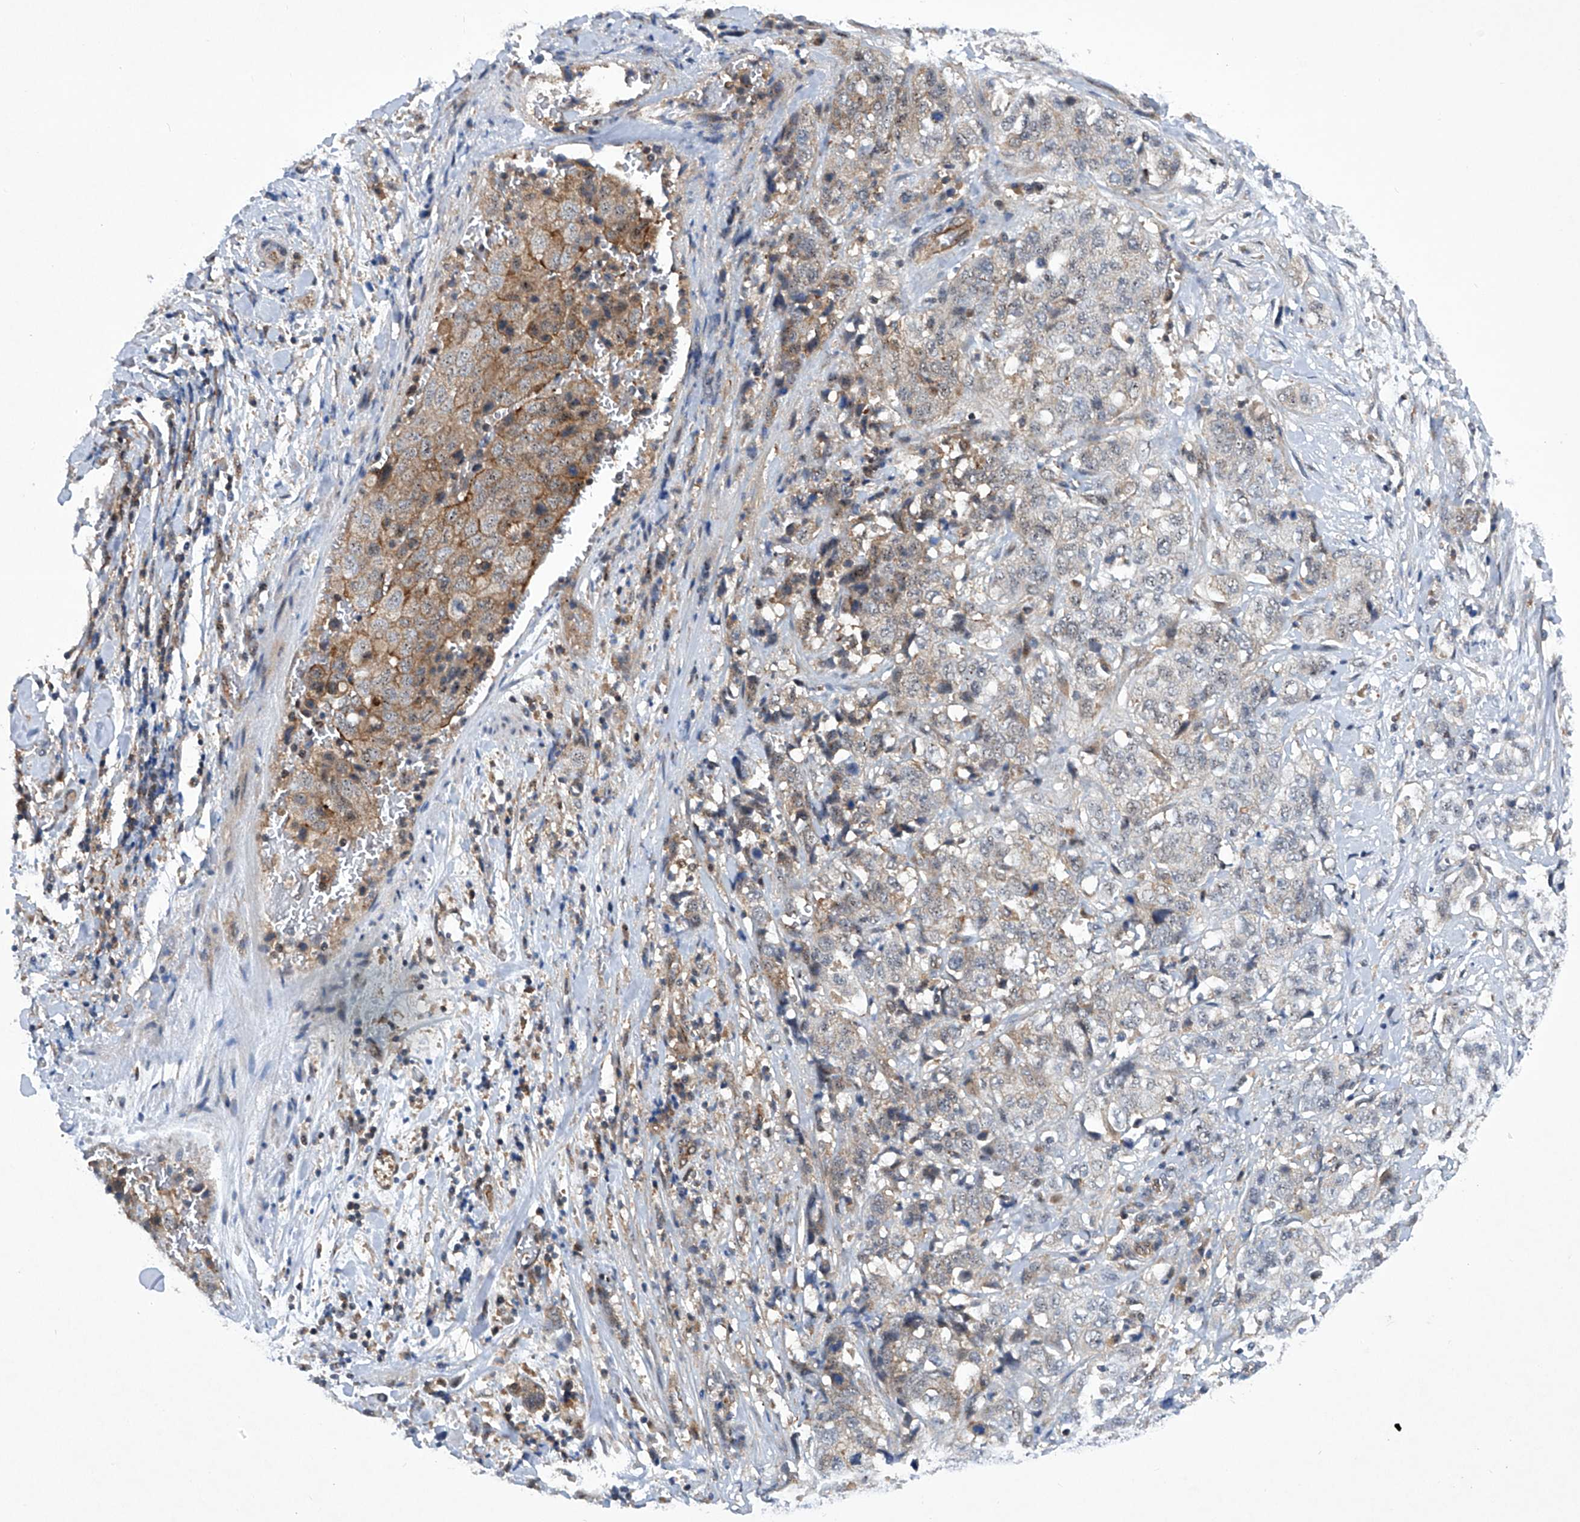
{"staining": {"intensity": "weak", "quantity": "<25%", "location": "cytoplasmic/membranous"}, "tissue": "stomach cancer", "cell_type": "Tumor cells", "image_type": "cancer", "snomed": [{"axis": "morphology", "description": "Adenocarcinoma, NOS"}, {"axis": "topography", "description": "Stomach"}], "caption": "Immunohistochemistry (IHC) image of stomach cancer stained for a protein (brown), which displays no staining in tumor cells.", "gene": "CISH", "patient": {"sex": "male", "age": 48}}